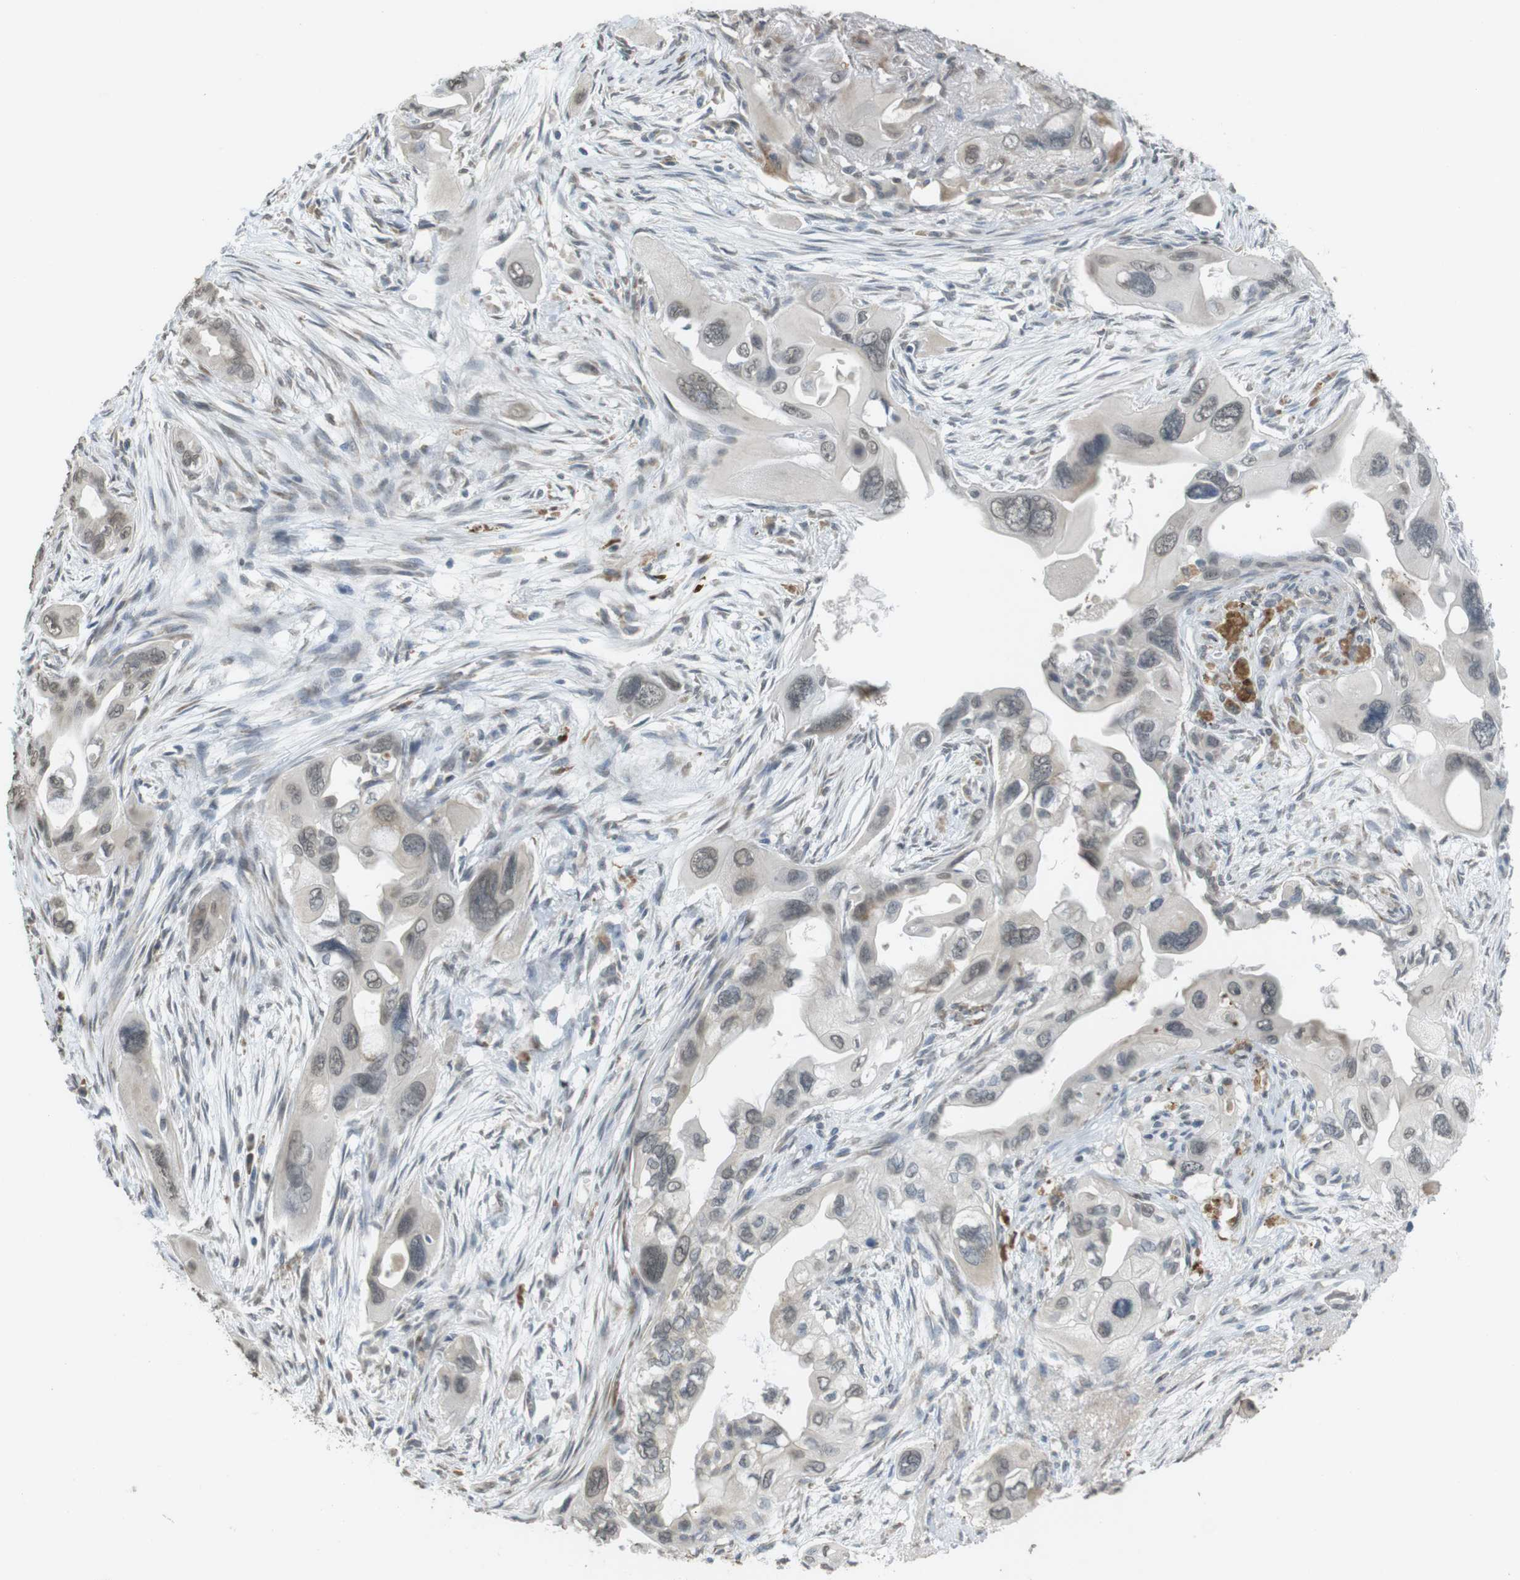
{"staining": {"intensity": "weak", "quantity": "25%-75%", "location": "nuclear"}, "tissue": "pancreatic cancer", "cell_type": "Tumor cells", "image_type": "cancer", "snomed": [{"axis": "morphology", "description": "Adenocarcinoma, NOS"}, {"axis": "topography", "description": "Pancreas"}], "caption": "Protein staining of pancreatic adenocarcinoma tissue exhibits weak nuclear positivity in approximately 25%-75% of tumor cells.", "gene": "FZD10", "patient": {"sex": "male", "age": 73}}